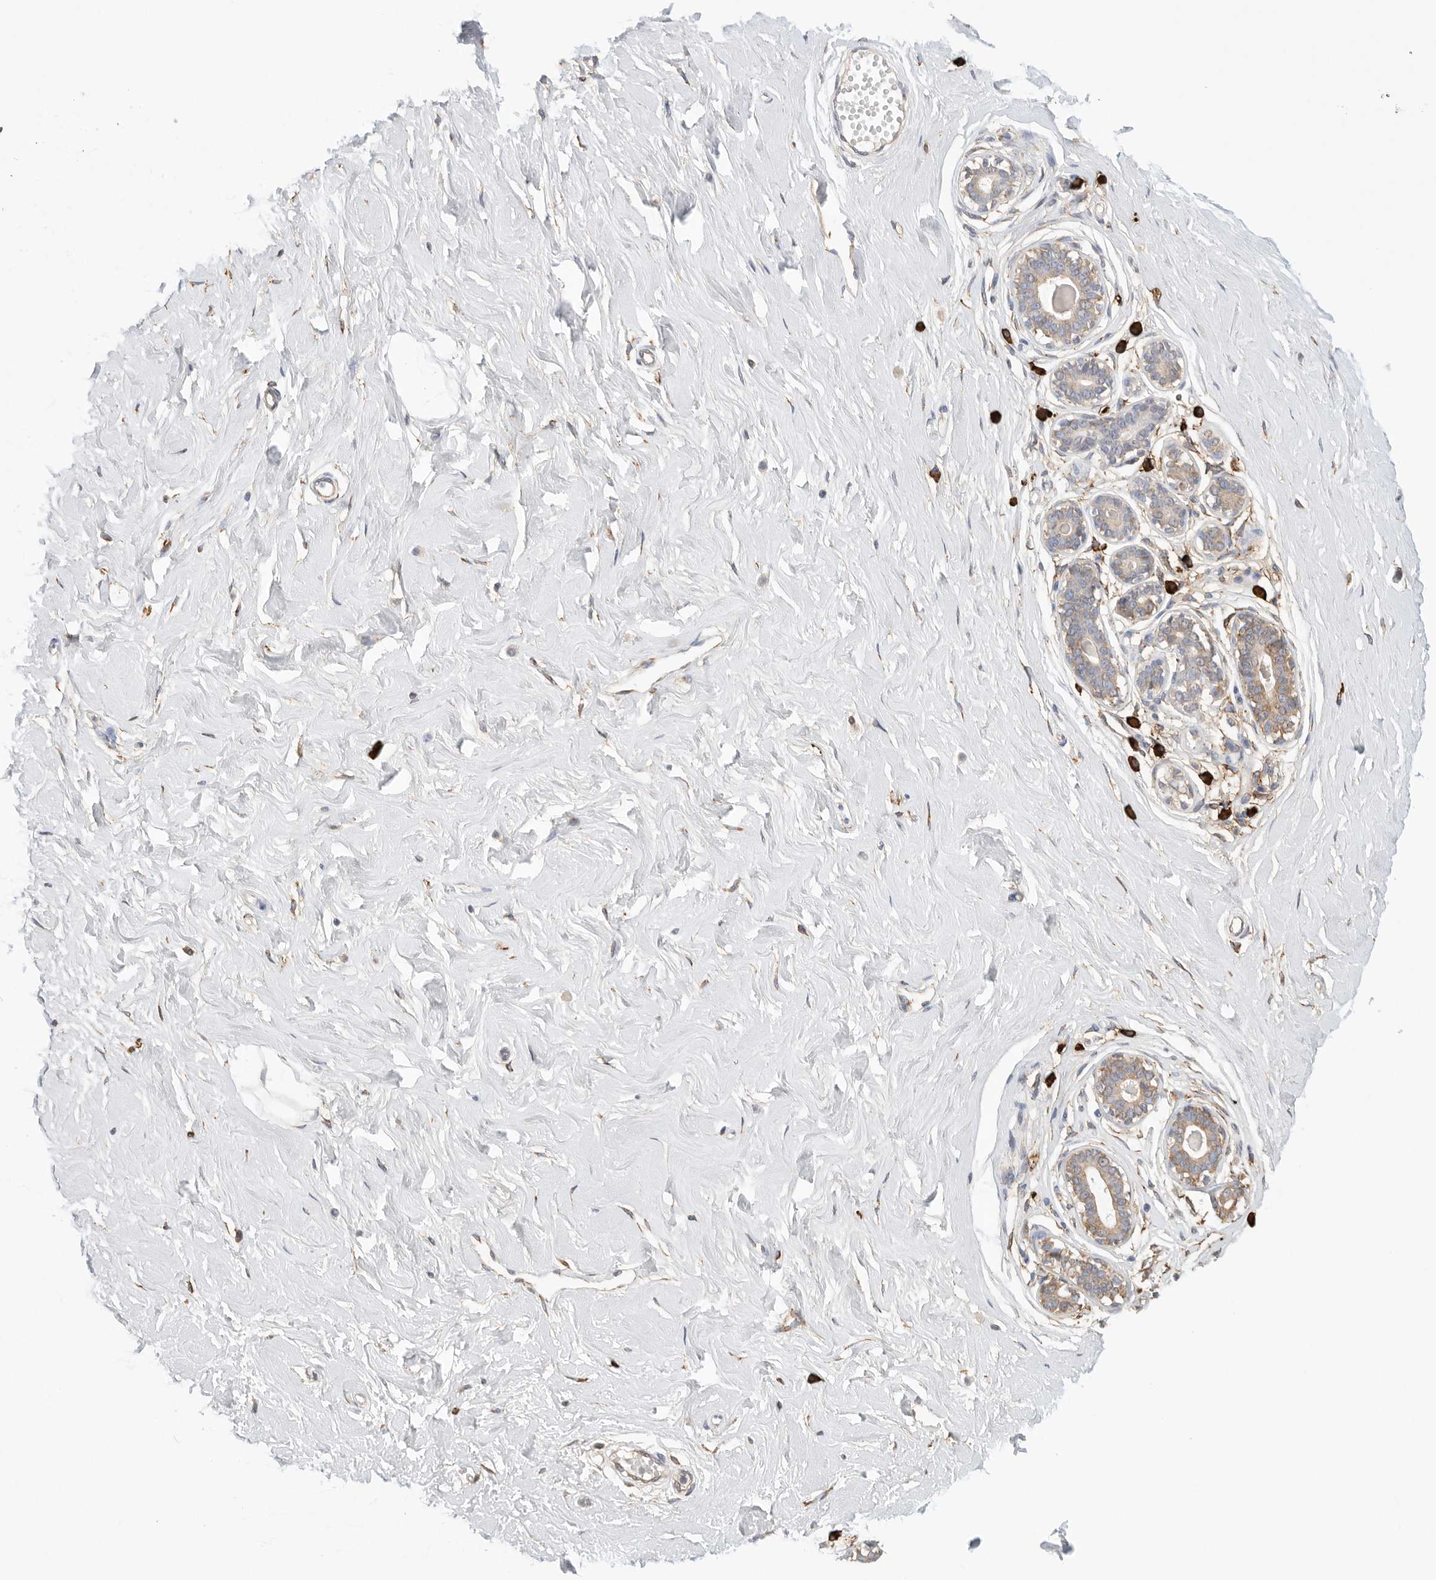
{"staining": {"intensity": "negative", "quantity": "none", "location": "none"}, "tissue": "breast", "cell_type": "Adipocytes", "image_type": "normal", "snomed": [{"axis": "morphology", "description": "Normal tissue, NOS"}, {"axis": "morphology", "description": "Adenoma, NOS"}, {"axis": "topography", "description": "Breast"}], "caption": "An immunohistochemistry image of unremarkable breast is shown. There is no staining in adipocytes of breast. The staining is performed using DAB brown chromogen with nuclei counter-stained in using hematoxylin.", "gene": "BLOC1S5", "patient": {"sex": "female", "age": 23}}